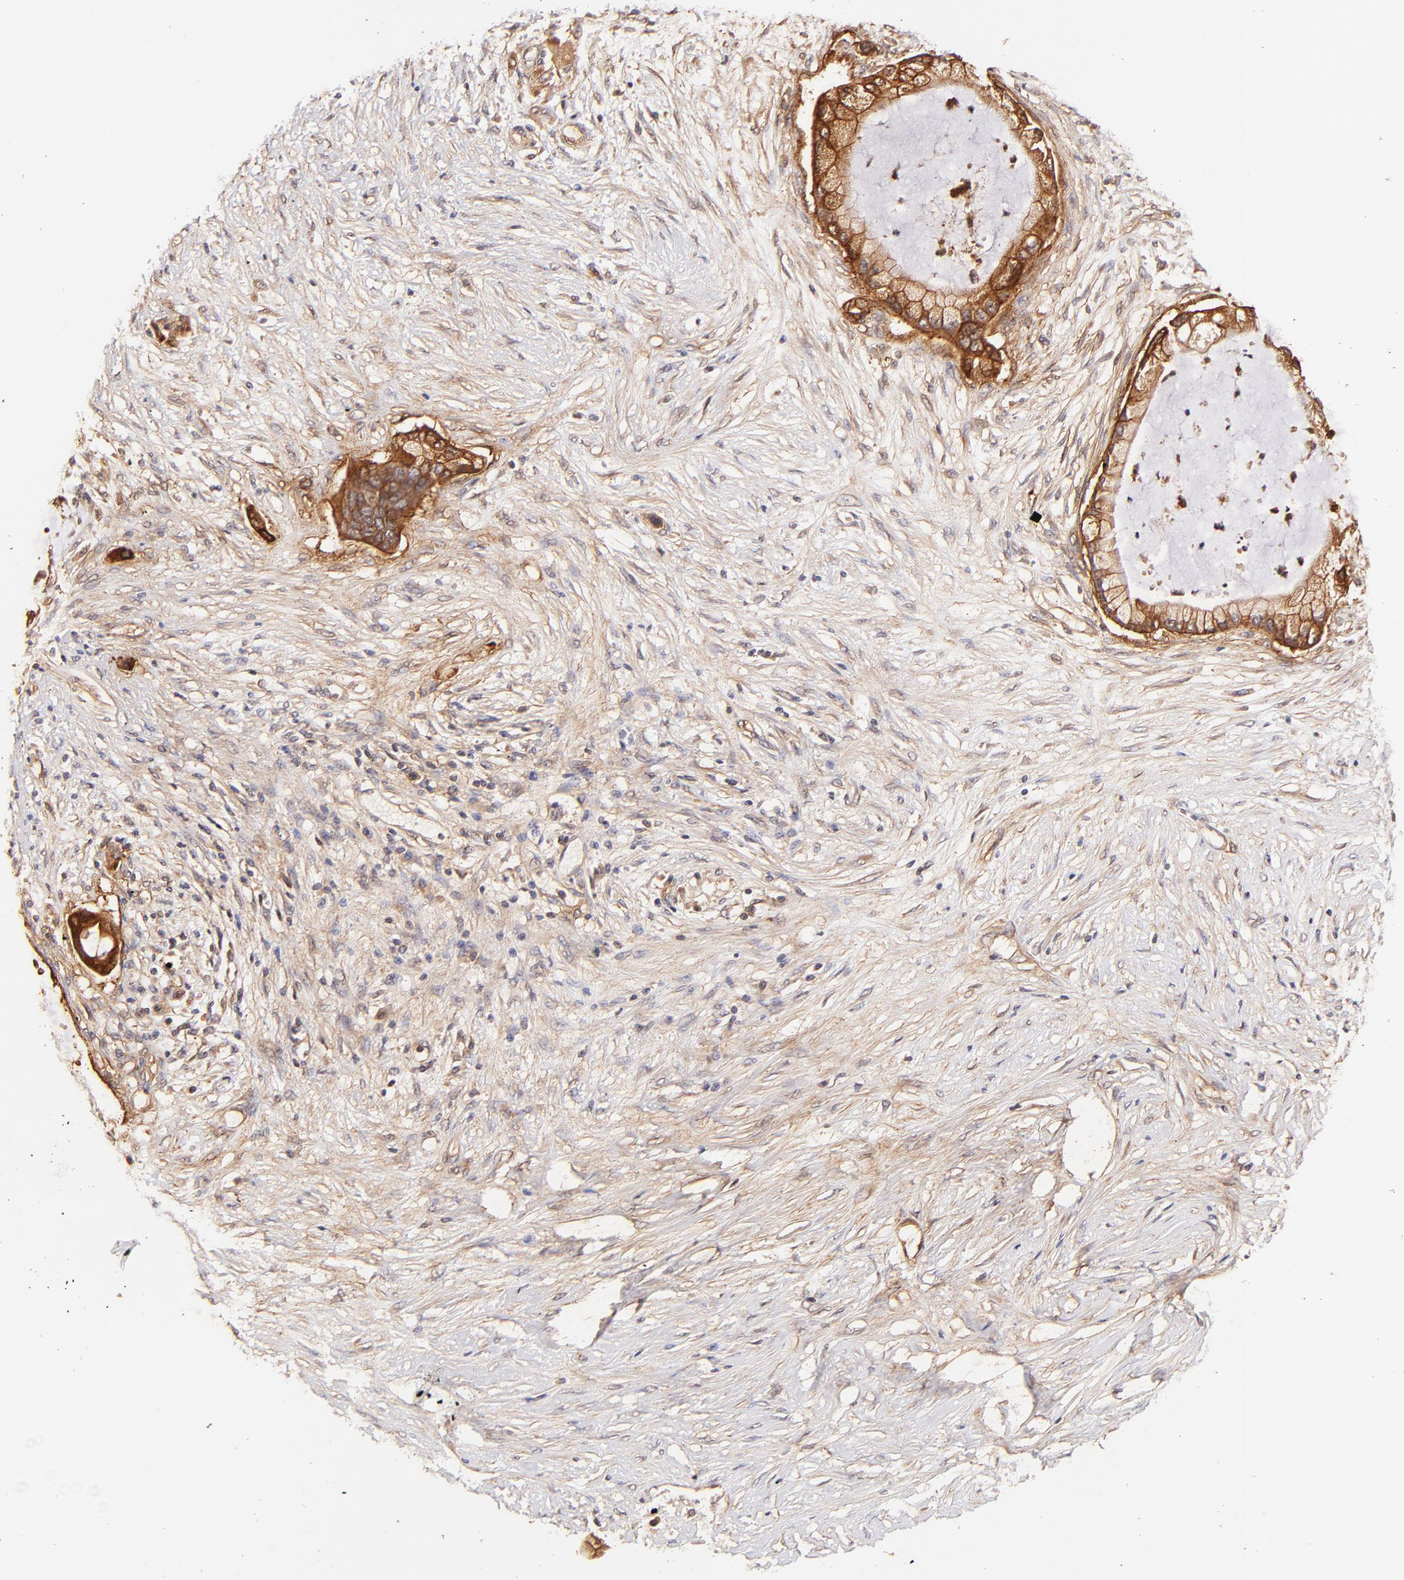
{"staining": {"intensity": "strong", "quantity": ">75%", "location": "cytoplasmic/membranous"}, "tissue": "pancreatic cancer", "cell_type": "Tumor cells", "image_type": "cancer", "snomed": [{"axis": "morphology", "description": "Adenocarcinoma, NOS"}, {"axis": "topography", "description": "Pancreas"}], "caption": "DAB immunohistochemical staining of adenocarcinoma (pancreatic) reveals strong cytoplasmic/membranous protein expression in about >75% of tumor cells. Immunohistochemistry (ihc) stains the protein of interest in brown and the nuclei are stained blue.", "gene": "ITGB1", "patient": {"sex": "female", "age": 59}}